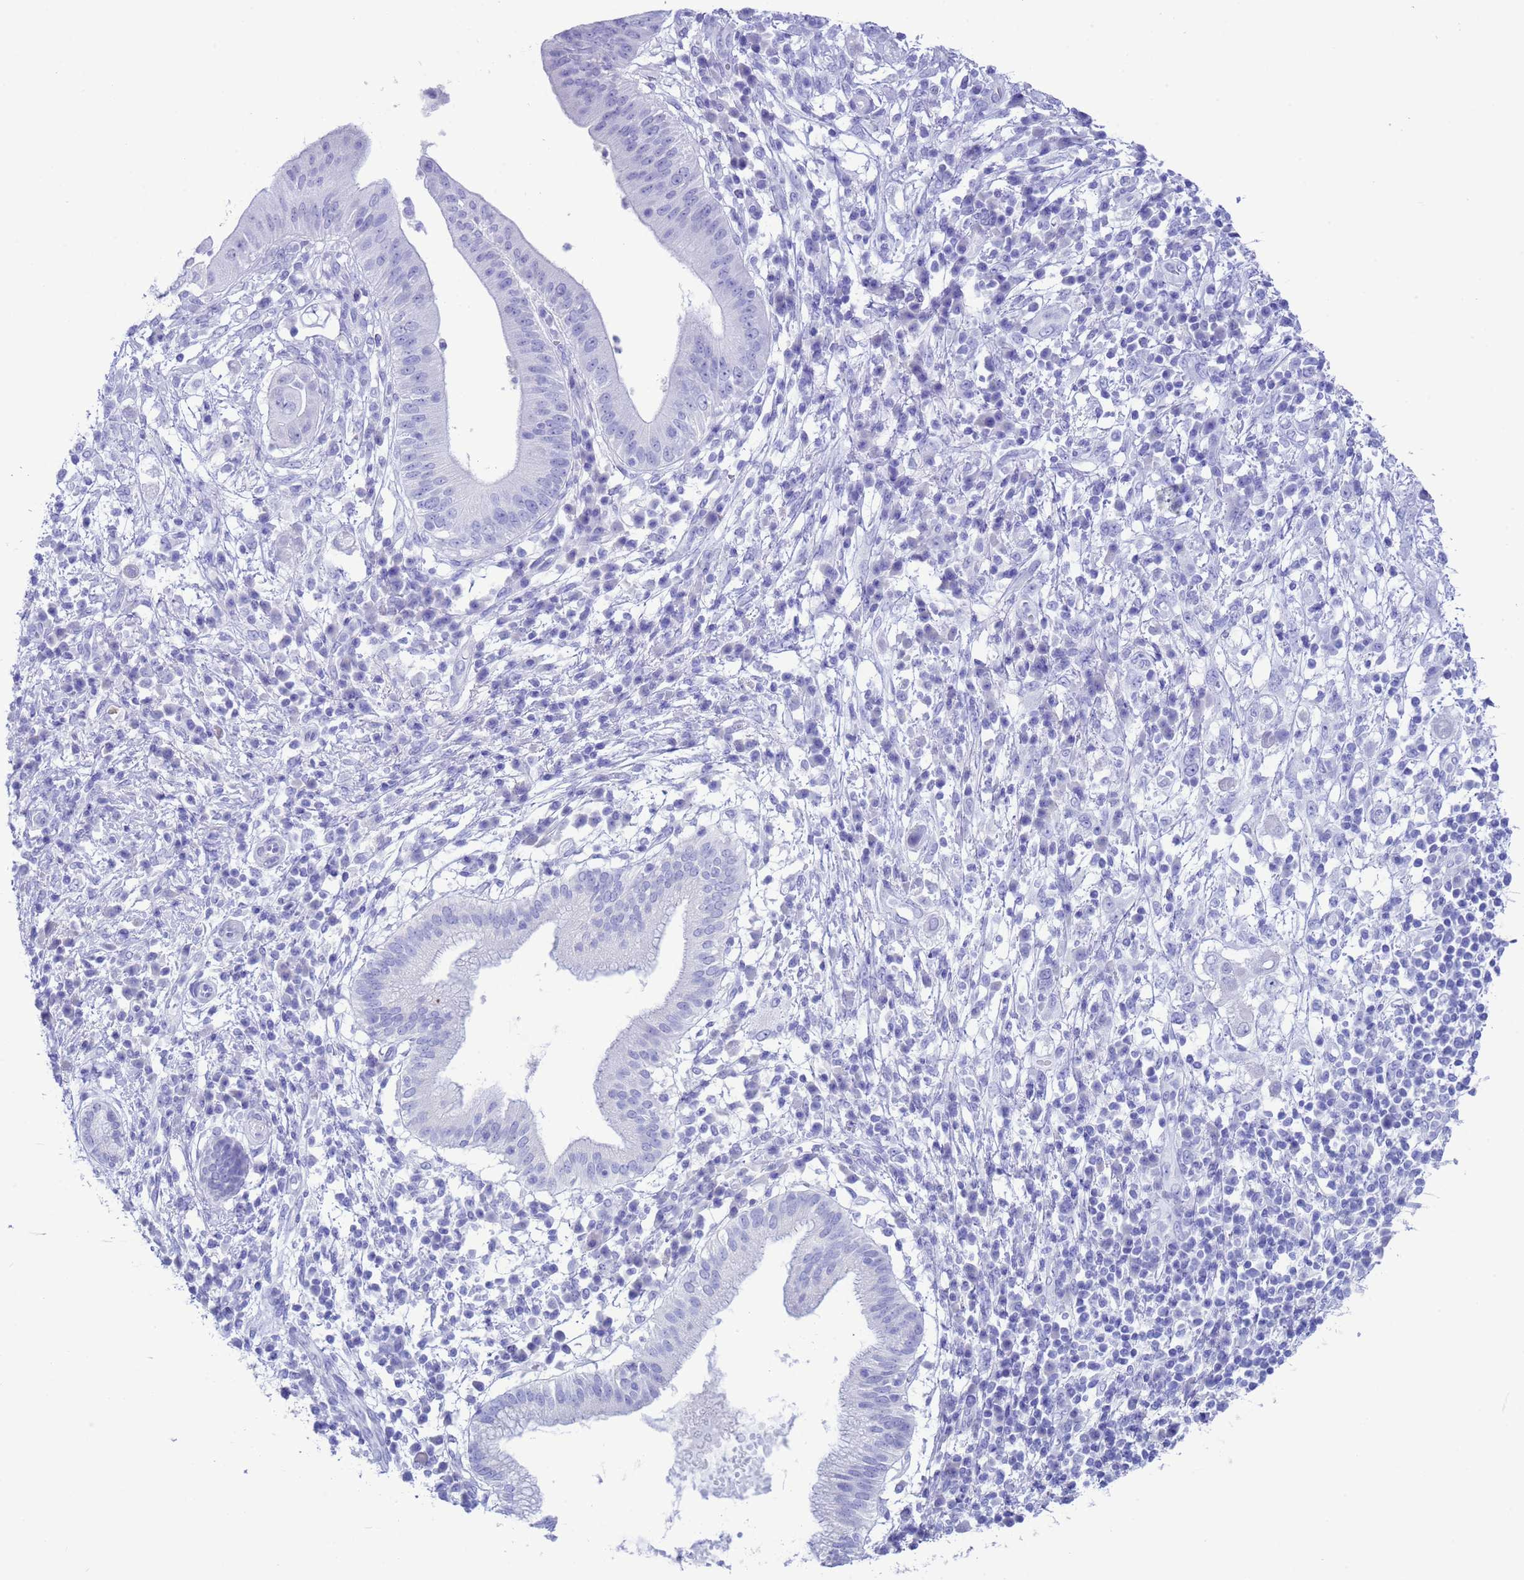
{"staining": {"intensity": "negative", "quantity": "none", "location": "none"}, "tissue": "pancreatic cancer", "cell_type": "Tumor cells", "image_type": "cancer", "snomed": [{"axis": "morphology", "description": "Adenocarcinoma, NOS"}, {"axis": "topography", "description": "Pancreas"}], "caption": "Human pancreatic cancer stained for a protein using immunohistochemistry (IHC) reveals no positivity in tumor cells.", "gene": "GSTM1", "patient": {"sex": "male", "age": 68}}